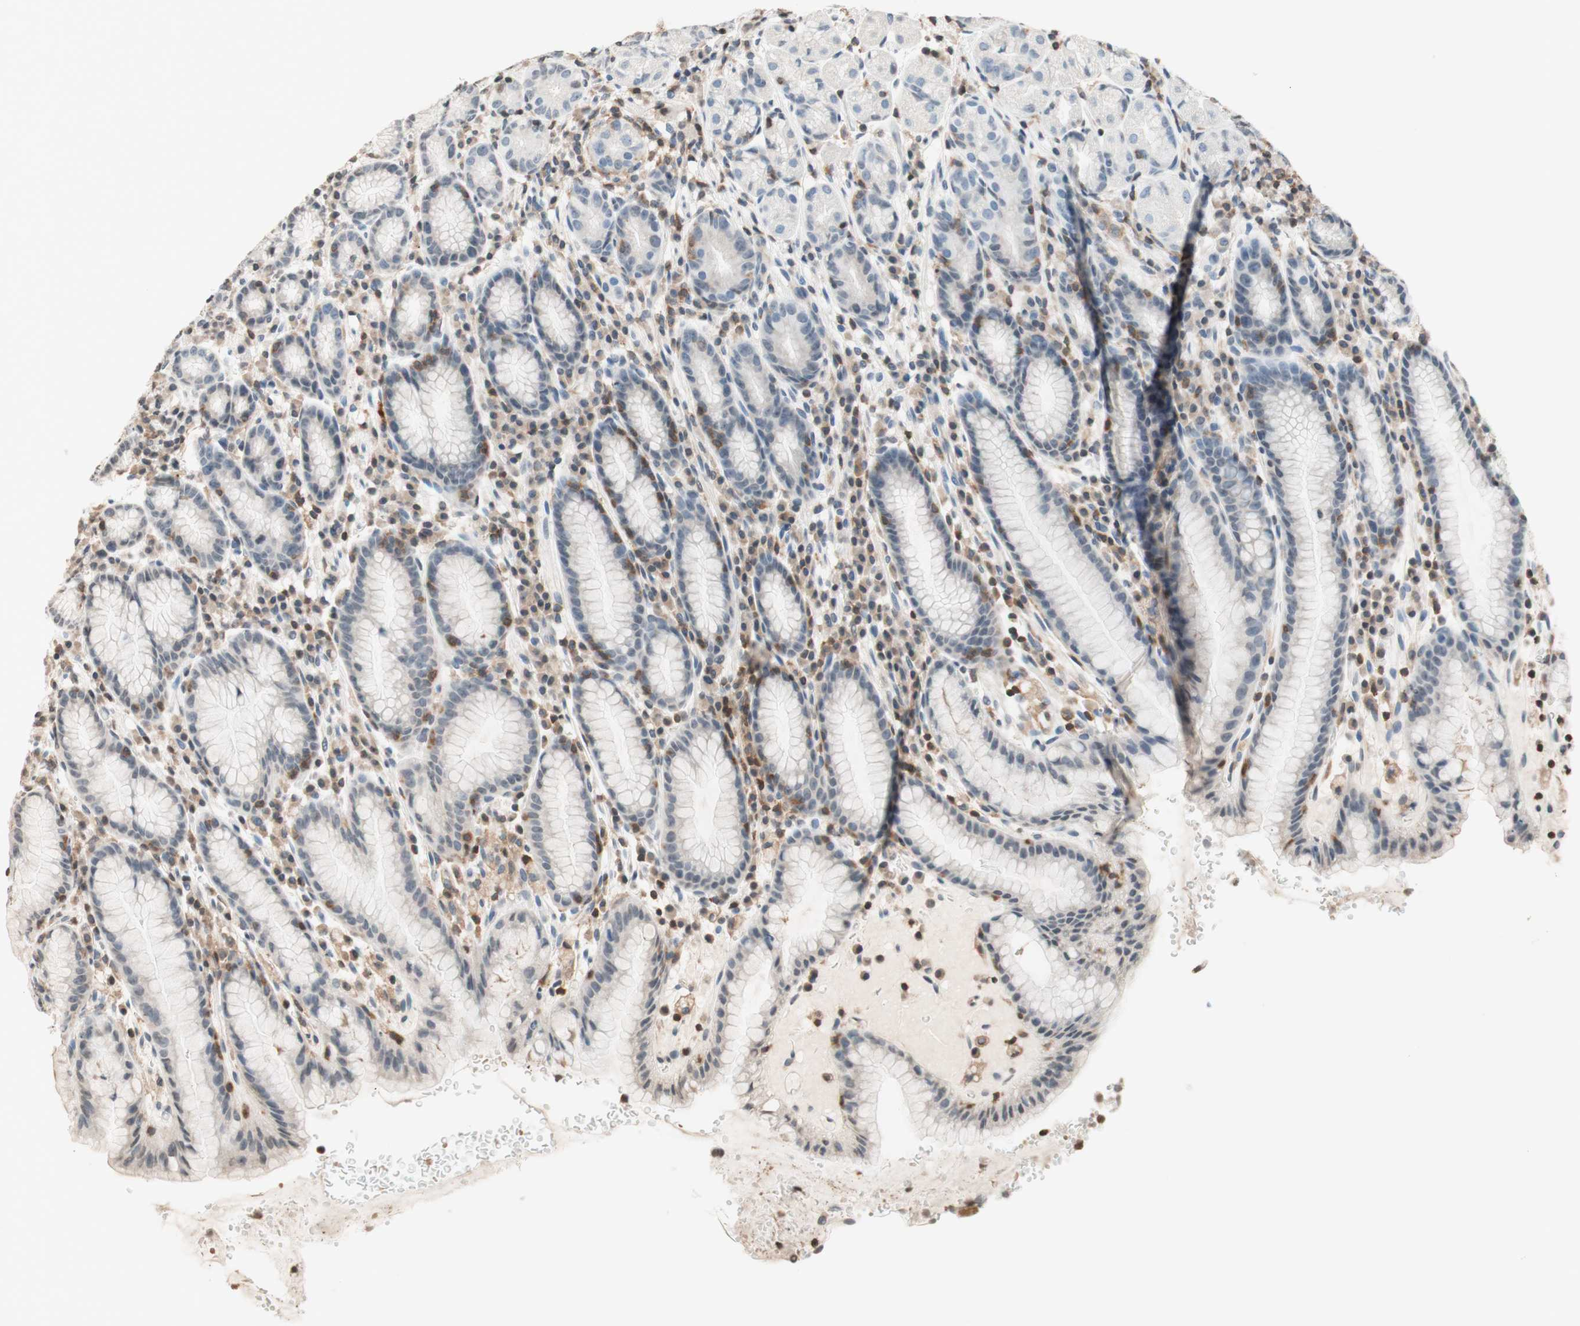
{"staining": {"intensity": "weak", "quantity": "<25%", "location": "cytoplasmic/membranous"}, "tissue": "stomach", "cell_type": "Glandular cells", "image_type": "normal", "snomed": [{"axis": "morphology", "description": "Normal tissue, NOS"}, {"axis": "topography", "description": "Stomach, lower"}], "caption": "Immunohistochemistry (IHC) histopathology image of normal stomach: stomach stained with DAB (3,3'-diaminobenzidine) exhibits no significant protein staining in glandular cells. (DAB (3,3'-diaminobenzidine) immunohistochemistry (IHC) visualized using brightfield microscopy, high magnification).", "gene": "WIPF1", "patient": {"sex": "male", "age": 52}}